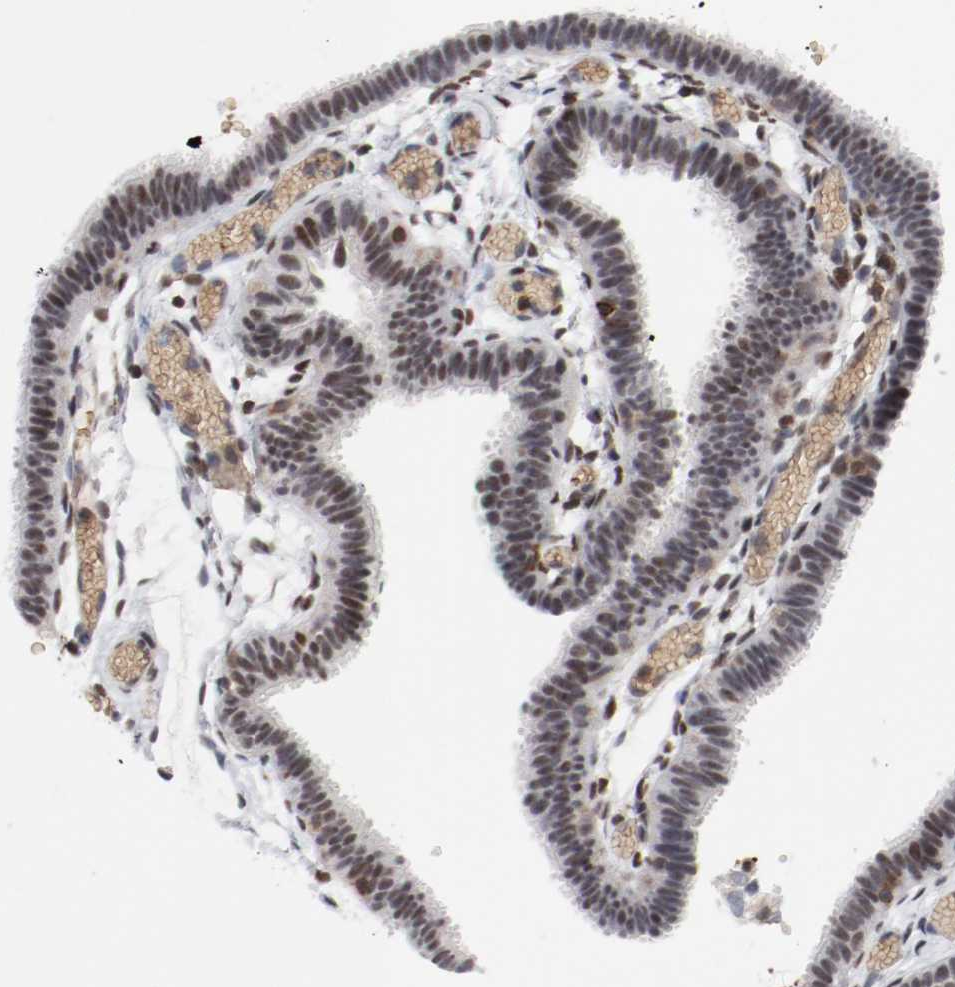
{"staining": {"intensity": "weak", "quantity": "25%-75%", "location": "nuclear"}, "tissue": "fallopian tube", "cell_type": "Glandular cells", "image_type": "normal", "snomed": [{"axis": "morphology", "description": "Normal tissue, NOS"}, {"axis": "topography", "description": "Fallopian tube"}], "caption": "Immunohistochemistry (IHC) histopathology image of unremarkable fallopian tube: fallopian tube stained using immunohistochemistry (IHC) exhibits low levels of weak protein expression localized specifically in the nuclear of glandular cells, appearing as a nuclear brown color.", "gene": "JUND", "patient": {"sex": "female", "age": 29}}